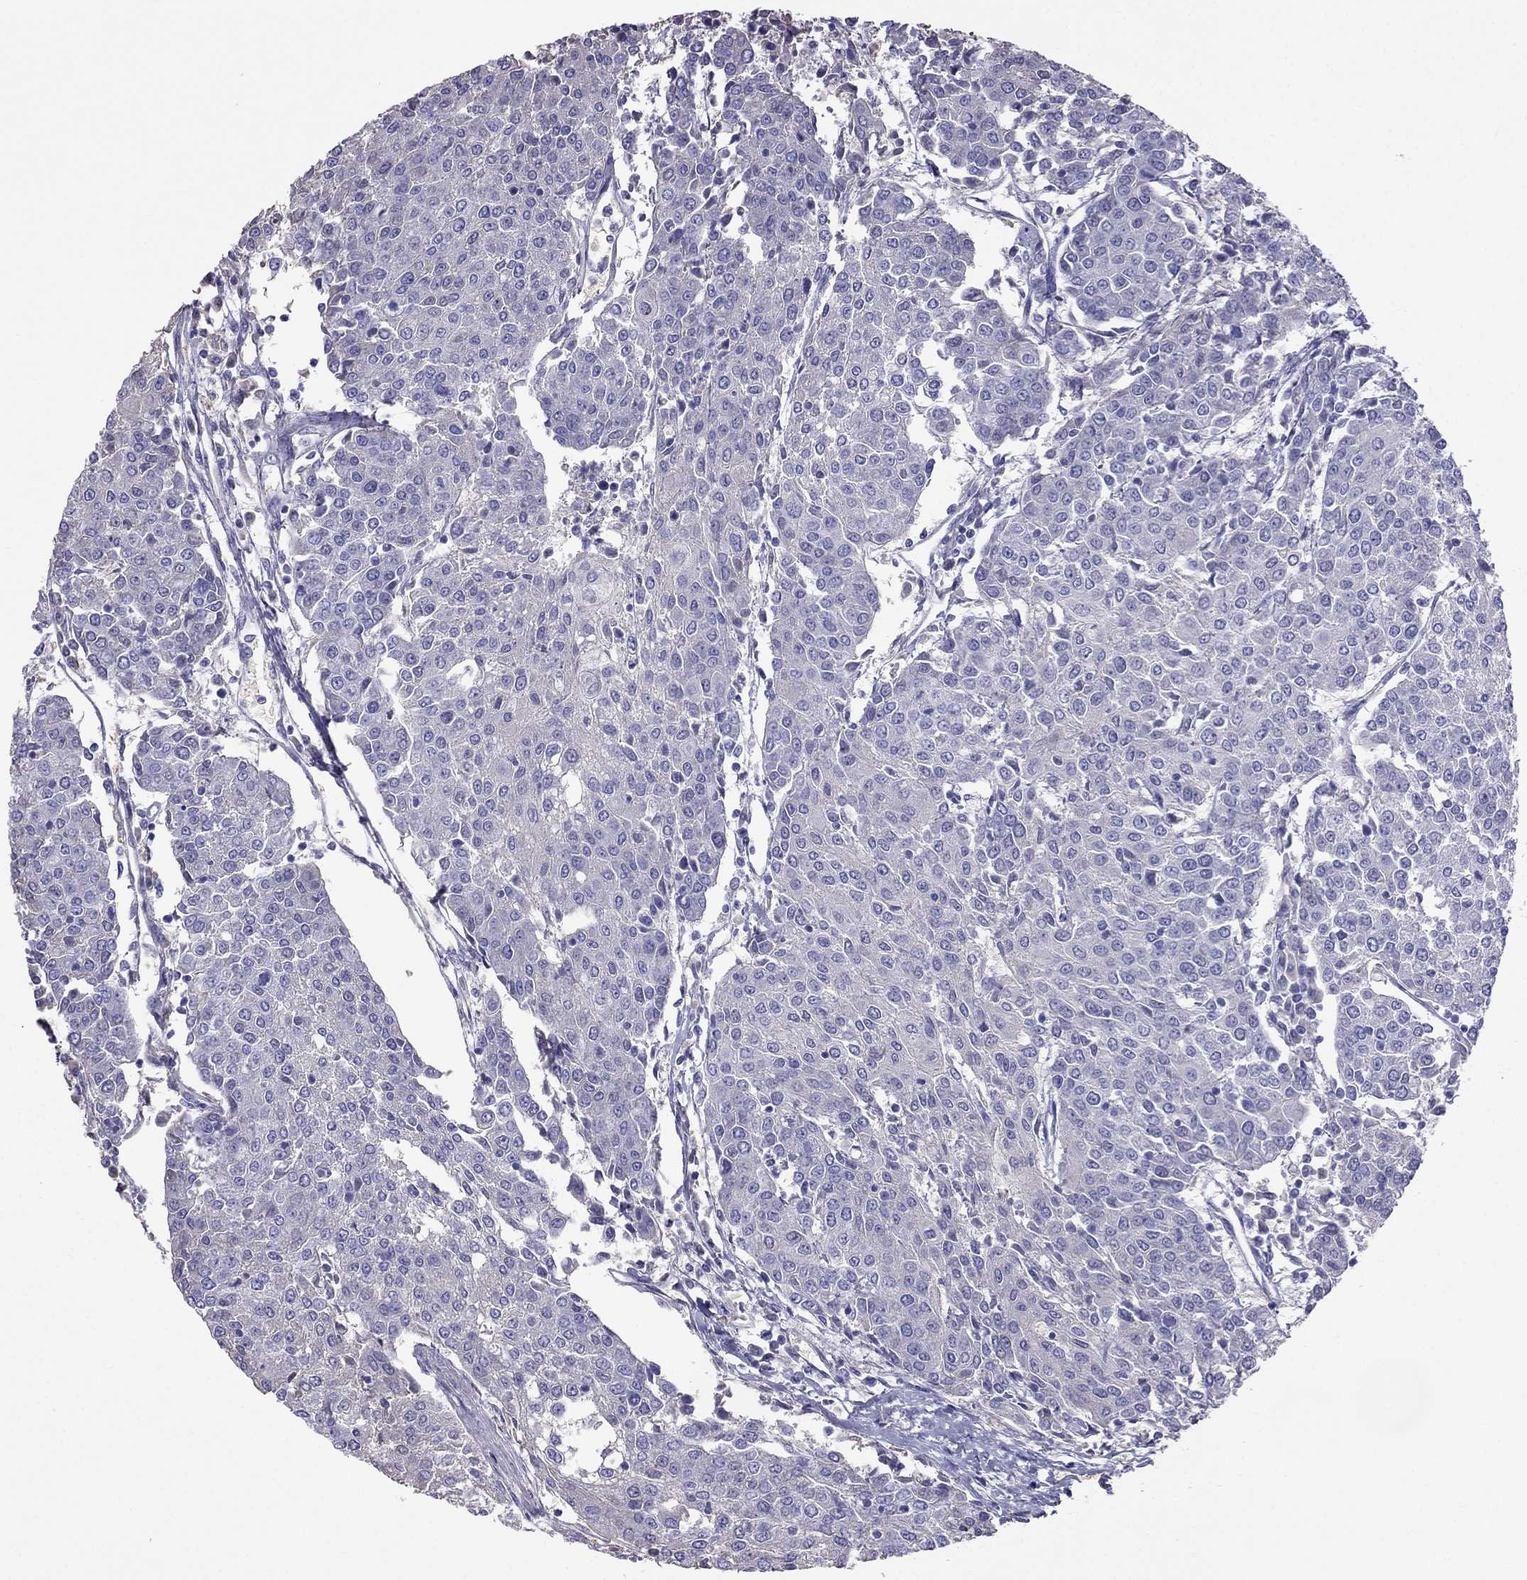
{"staining": {"intensity": "negative", "quantity": "none", "location": "none"}, "tissue": "urothelial cancer", "cell_type": "Tumor cells", "image_type": "cancer", "snomed": [{"axis": "morphology", "description": "Urothelial carcinoma, High grade"}, {"axis": "topography", "description": "Urinary bladder"}], "caption": "Immunohistochemical staining of human high-grade urothelial carcinoma shows no significant positivity in tumor cells.", "gene": "TBC1D21", "patient": {"sex": "female", "age": 85}}